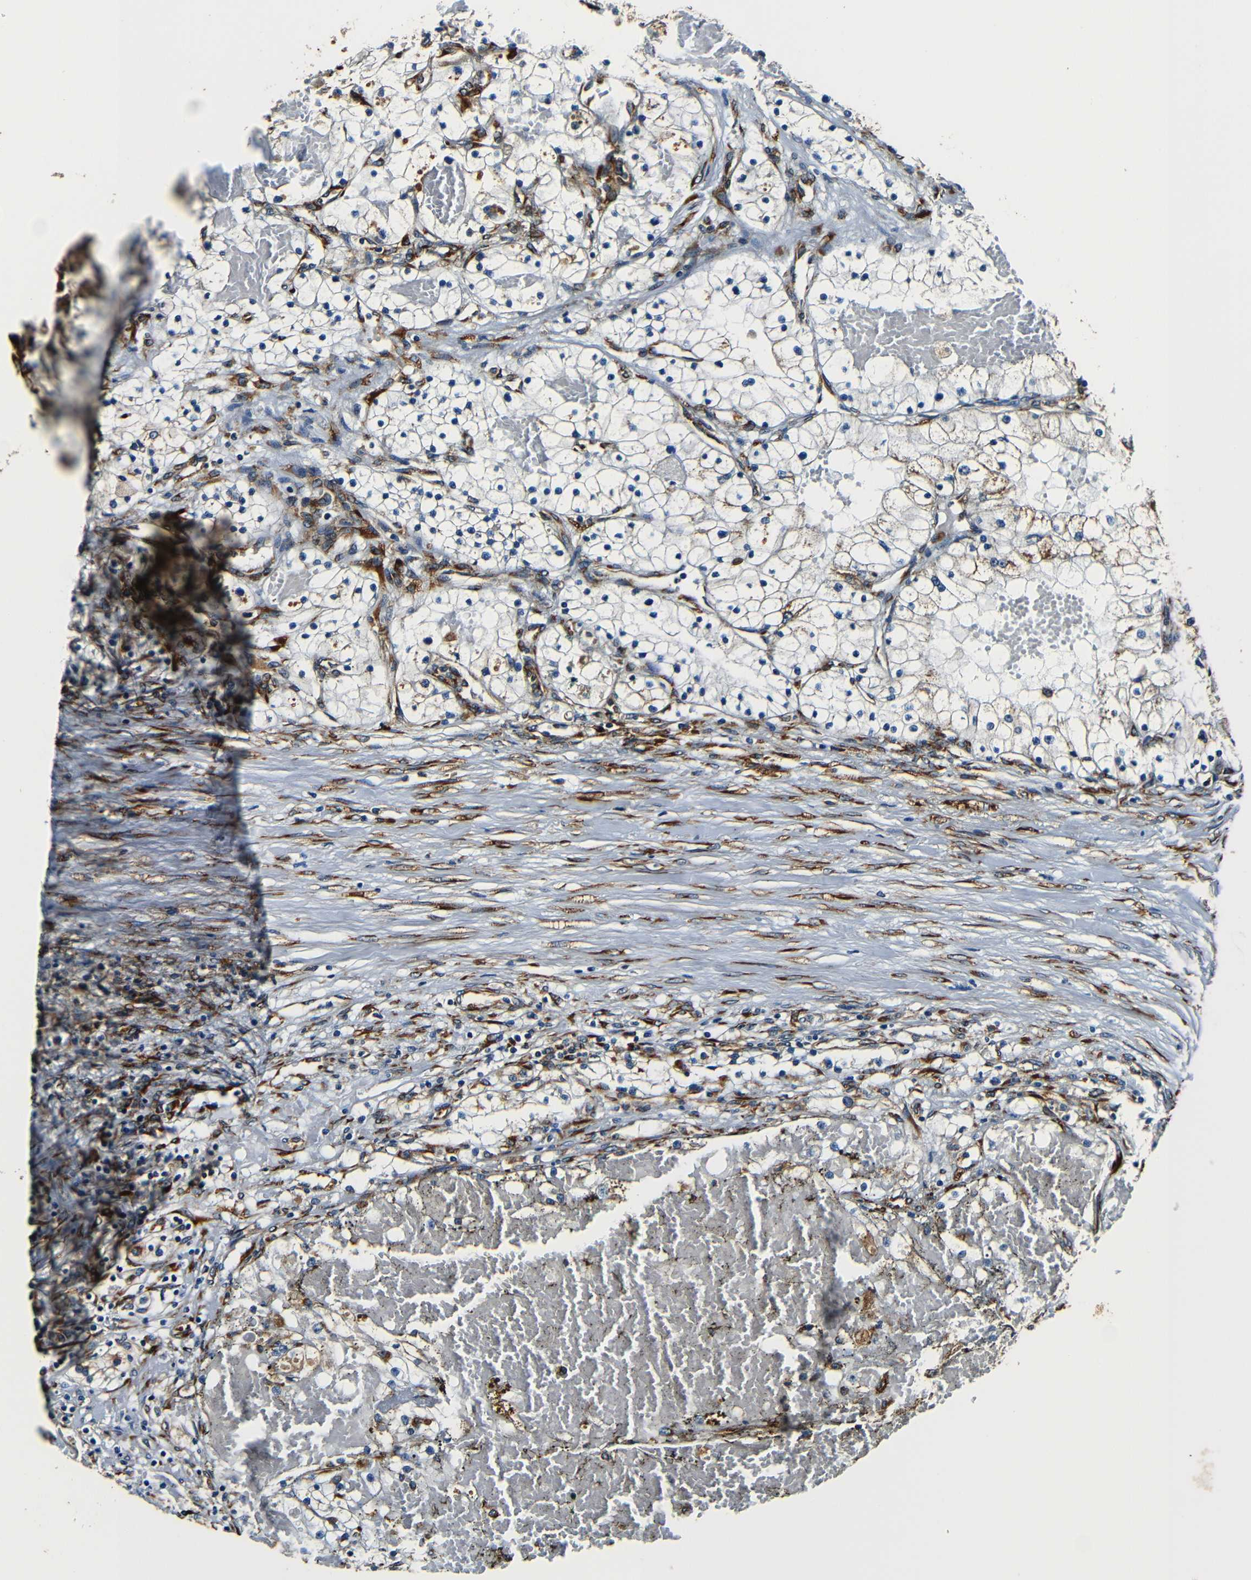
{"staining": {"intensity": "weak", "quantity": "<25%", "location": "cytoplasmic/membranous"}, "tissue": "renal cancer", "cell_type": "Tumor cells", "image_type": "cancer", "snomed": [{"axis": "morphology", "description": "Adenocarcinoma, NOS"}, {"axis": "topography", "description": "Kidney"}], "caption": "Tumor cells show no significant protein positivity in renal cancer (adenocarcinoma). (DAB (3,3'-diaminobenzidine) IHC, high magnification).", "gene": "RRBP1", "patient": {"sex": "male", "age": 68}}